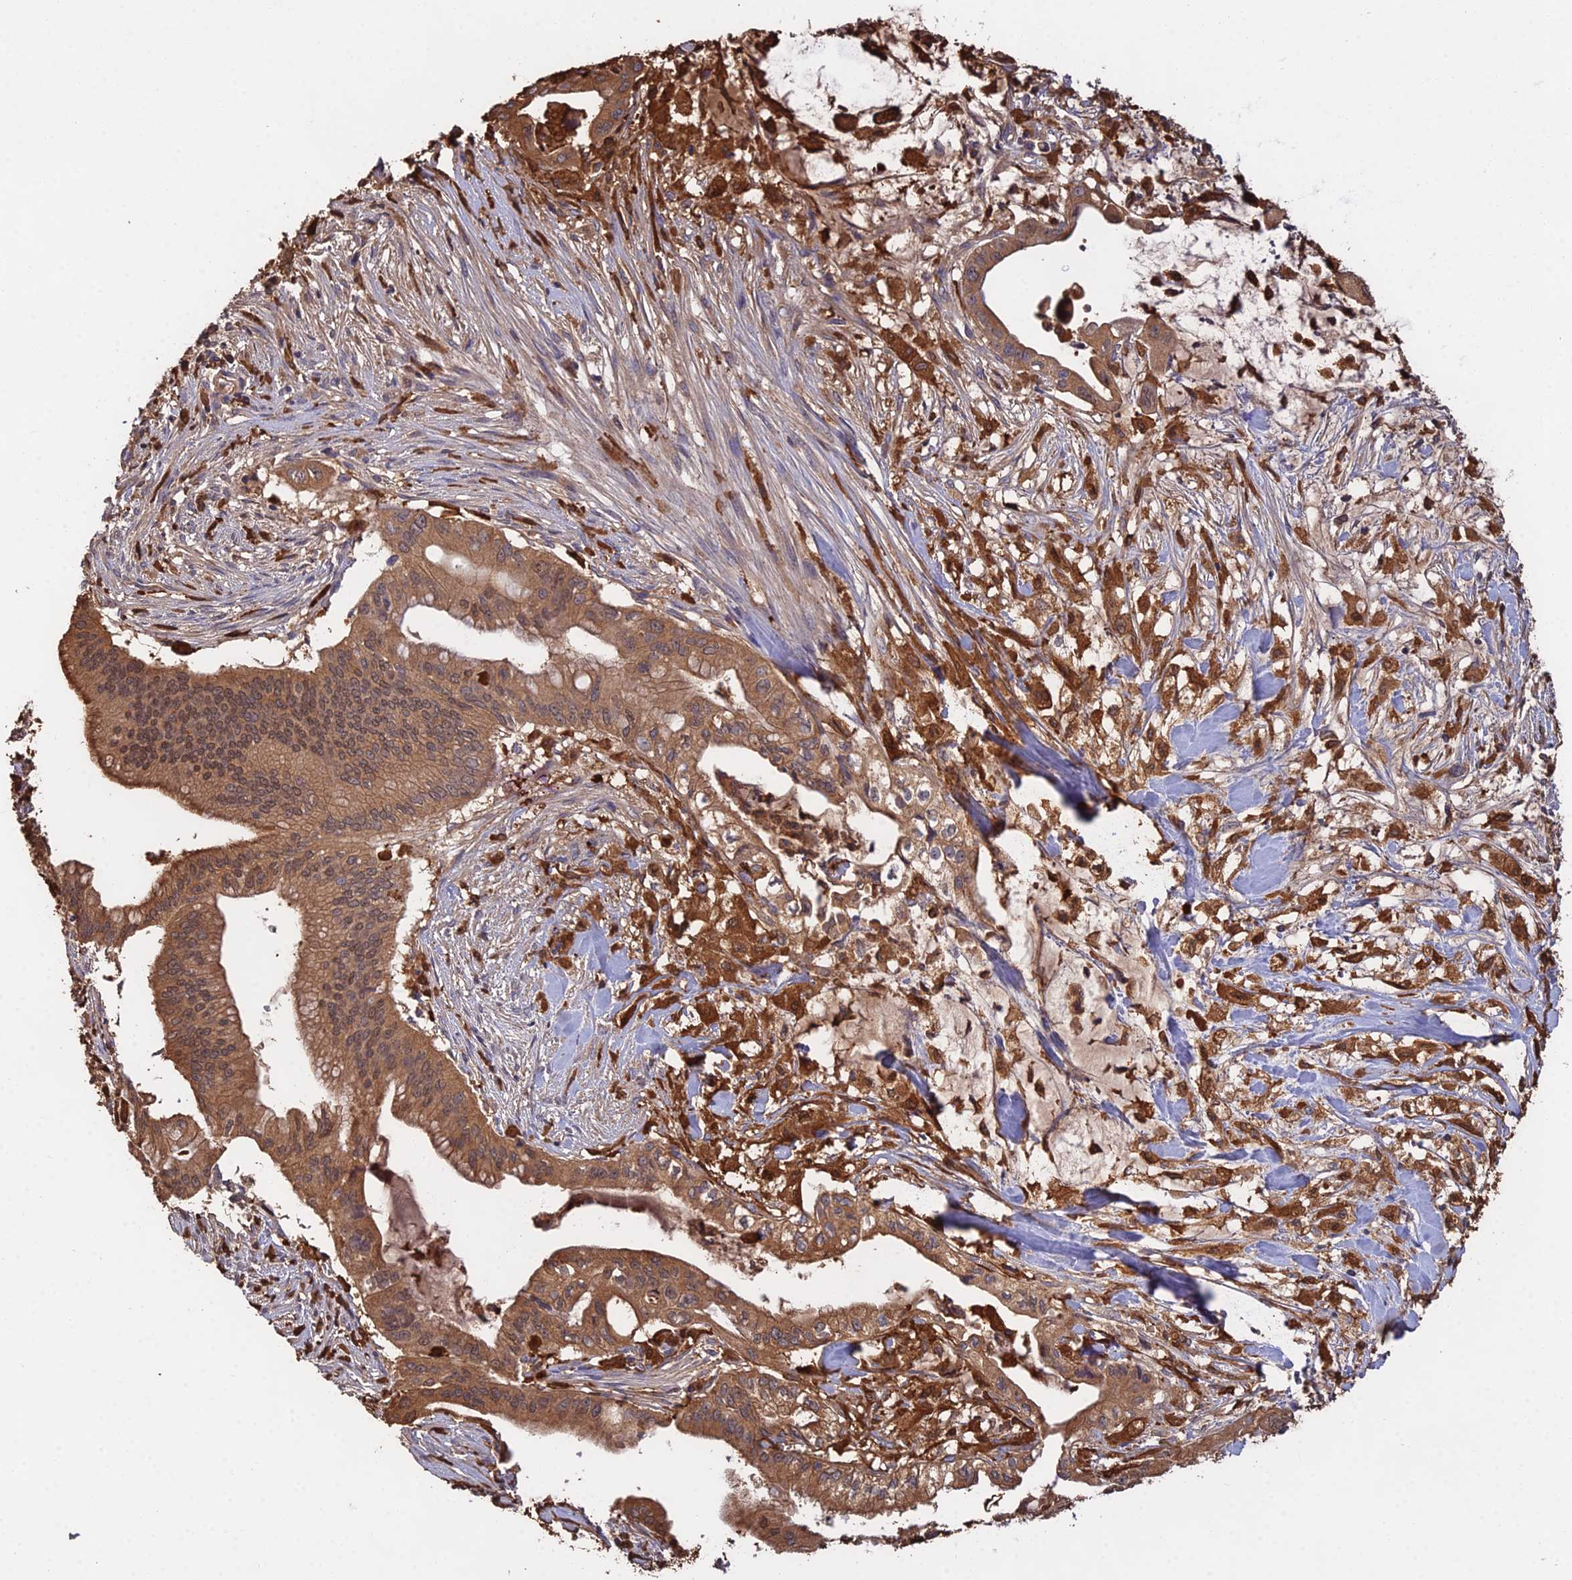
{"staining": {"intensity": "strong", "quantity": ">75%", "location": "cytoplasmic/membranous"}, "tissue": "pancreatic cancer", "cell_type": "Tumor cells", "image_type": "cancer", "snomed": [{"axis": "morphology", "description": "Adenocarcinoma, NOS"}, {"axis": "topography", "description": "Pancreas"}], "caption": "IHC of human pancreatic cancer (adenocarcinoma) exhibits high levels of strong cytoplasmic/membranous expression in about >75% of tumor cells.", "gene": "FBP1", "patient": {"sex": "male", "age": 46}}